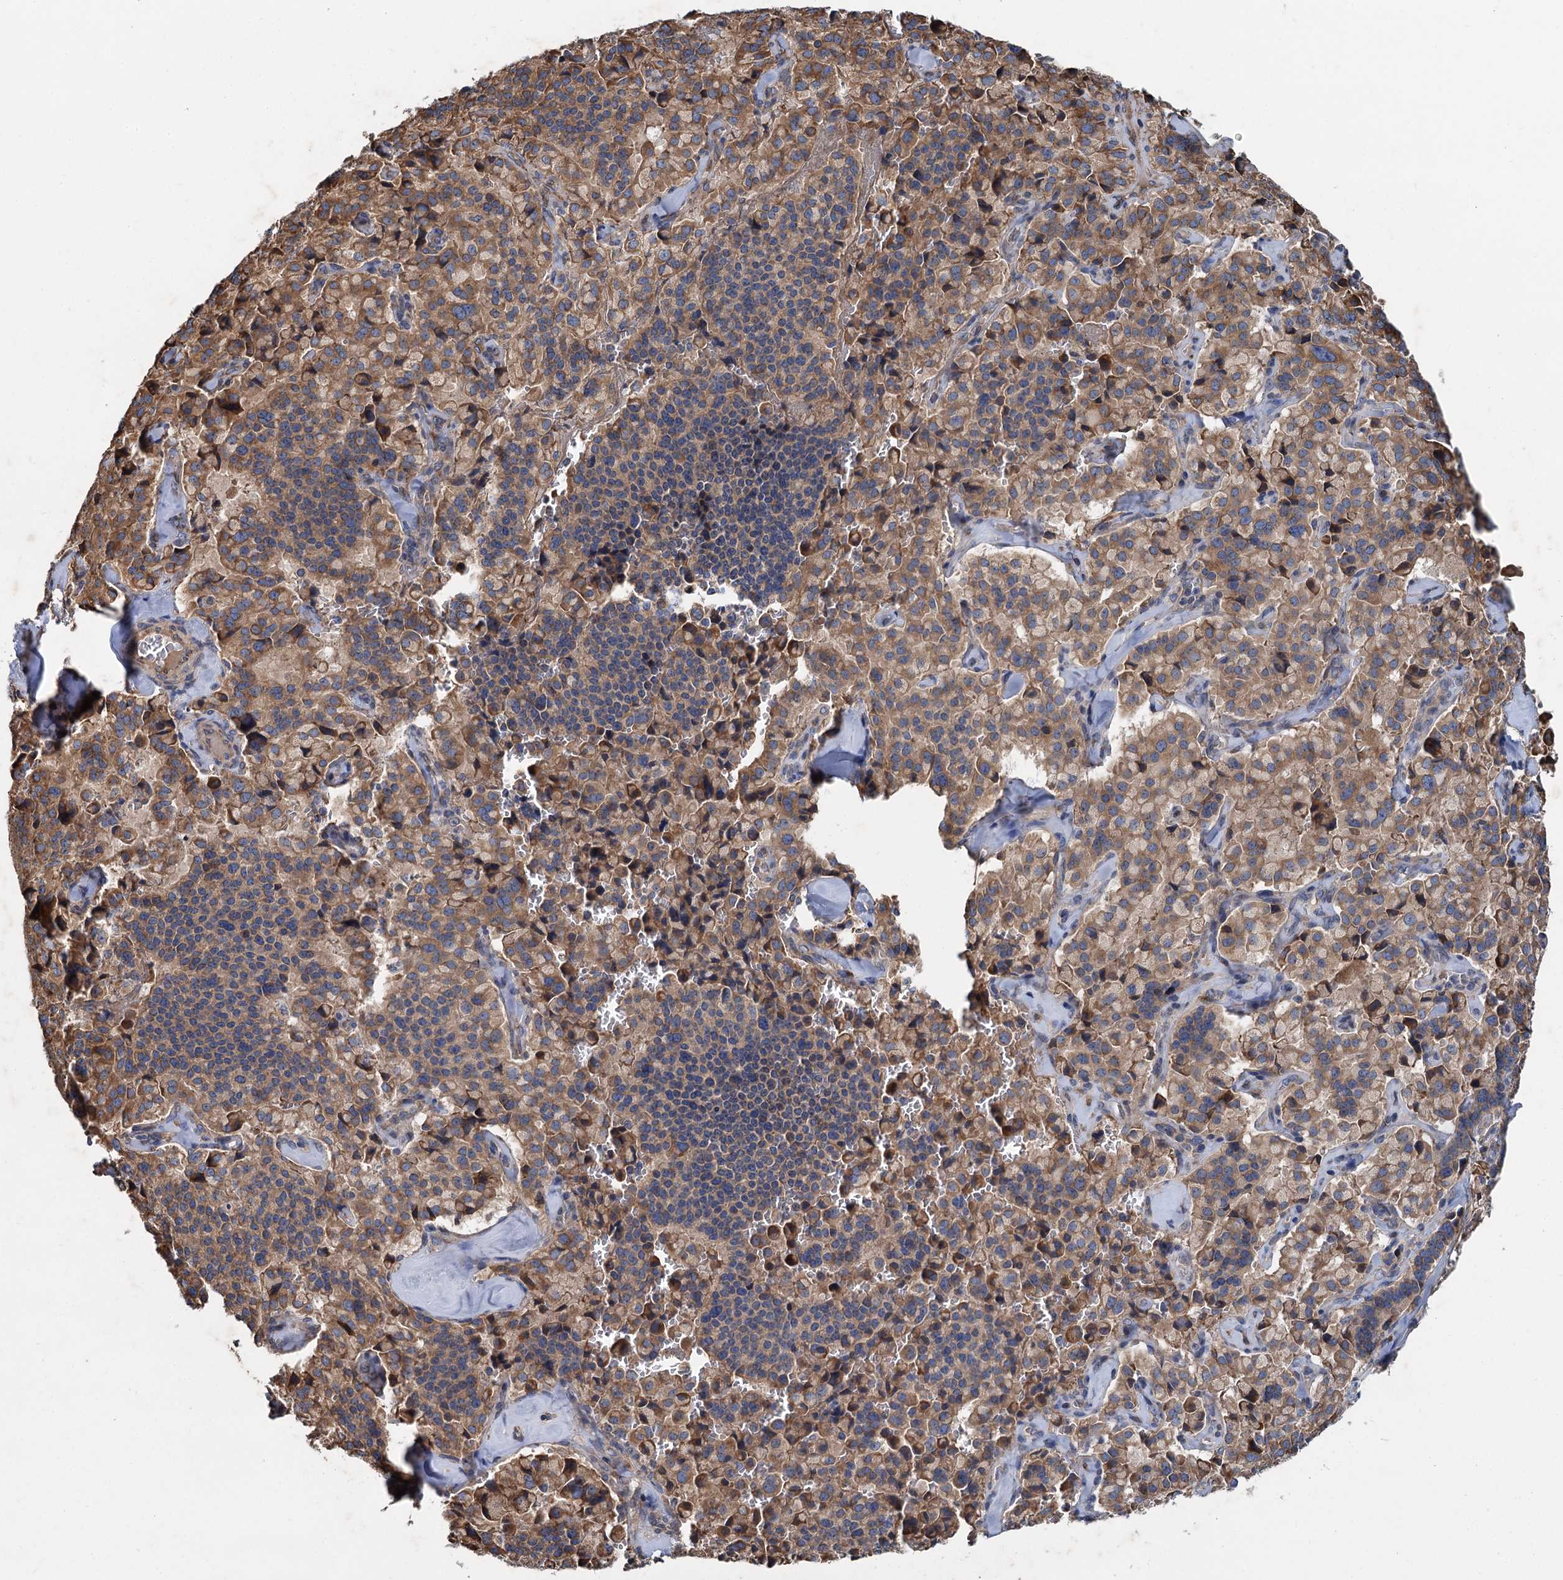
{"staining": {"intensity": "moderate", "quantity": ">75%", "location": "cytoplasmic/membranous"}, "tissue": "pancreatic cancer", "cell_type": "Tumor cells", "image_type": "cancer", "snomed": [{"axis": "morphology", "description": "Adenocarcinoma, NOS"}, {"axis": "topography", "description": "Pancreas"}], "caption": "Human pancreatic adenocarcinoma stained with a brown dye displays moderate cytoplasmic/membranous positive expression in approximately >75% of tumor cells.", "gene": "LINS1", "patient": {"sex": "male", "age": 65}}